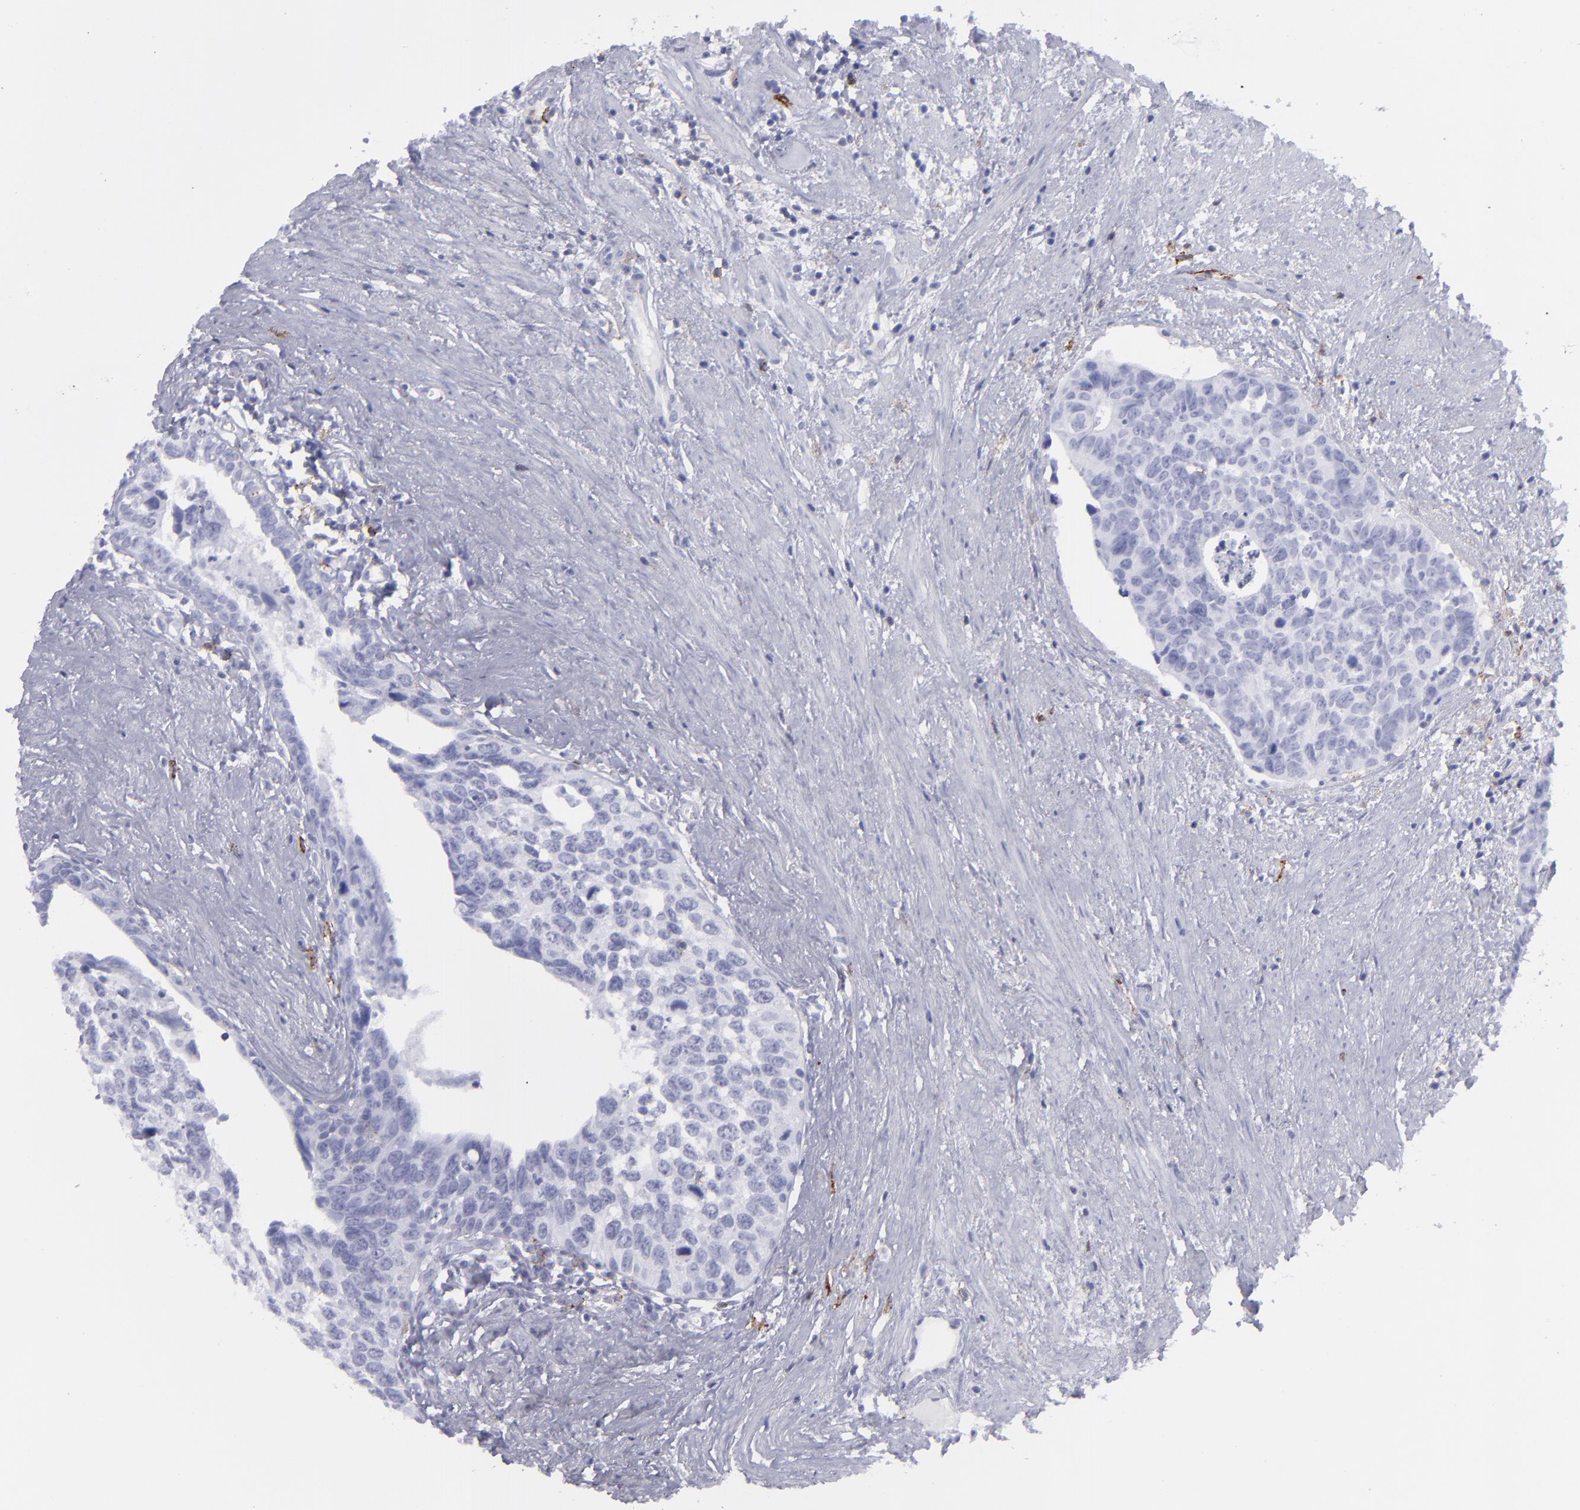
{"staining": {"intensity": "negative", "quantity": "none", "location": "none"}, "tissue": "urothelial cancer", "cell_type": "Tumor cells", "image_type": "cancer", "snomed": [{"axis": "morphology", "description": "Urothelial carcinoma, High grade"}, {"axis": "topography", "description": "Urinary bladder"}], "caption": "The image exhibits no significant positivity in tumor cells of urothelial carcinoma (high-grade). (DAB immunohistochemistry (IHC) with hematoxylin counter stain).", "gene": "SELPLG", "patient": {"sex": "male", "age": 81}}